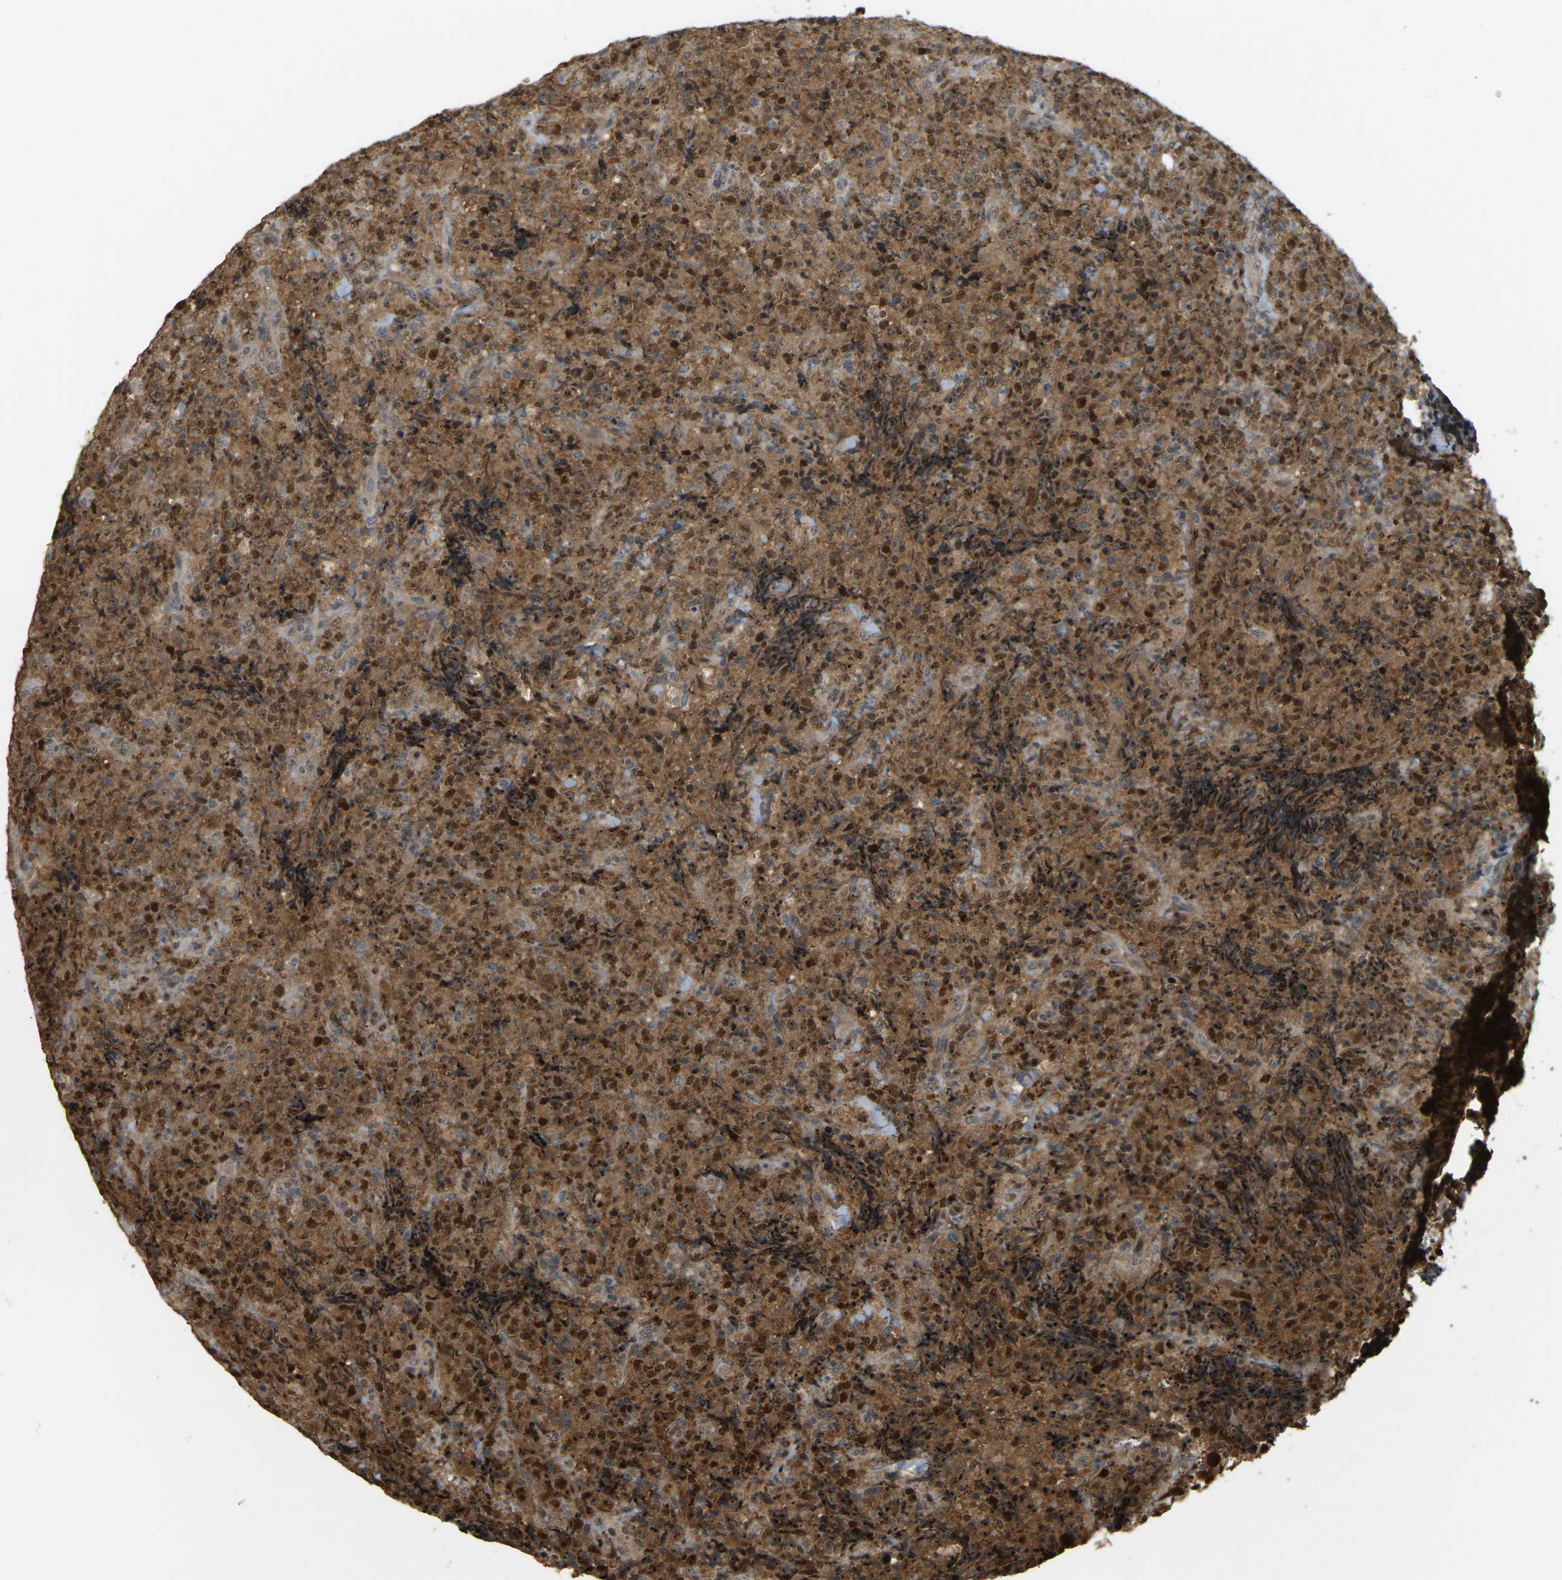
{"staining": {"intensity": "strong", "quantity": ">75%", "location": "cytoplasmic/membranous,nuclear"}, "tissue": "lymphoma", "cell_type": "Tumor cells", "image_type": "cancer", "snomed": [{"axis": "morphology", "description": "Malignant lymphoma, non-Hodgkin's type, High grade"}, {"axis": "topography", "description": "Tonsil"}], "caption": "This image reveals lymphoma stained with IHC to label a protein in brown. The cytoplasmic/membranous and nuclear of tumor cells show strong positivity for the protein. Nuclei are counter-stained blue.", "gene": "BRF2", "patient": {"sex": "female", "age": 36}}